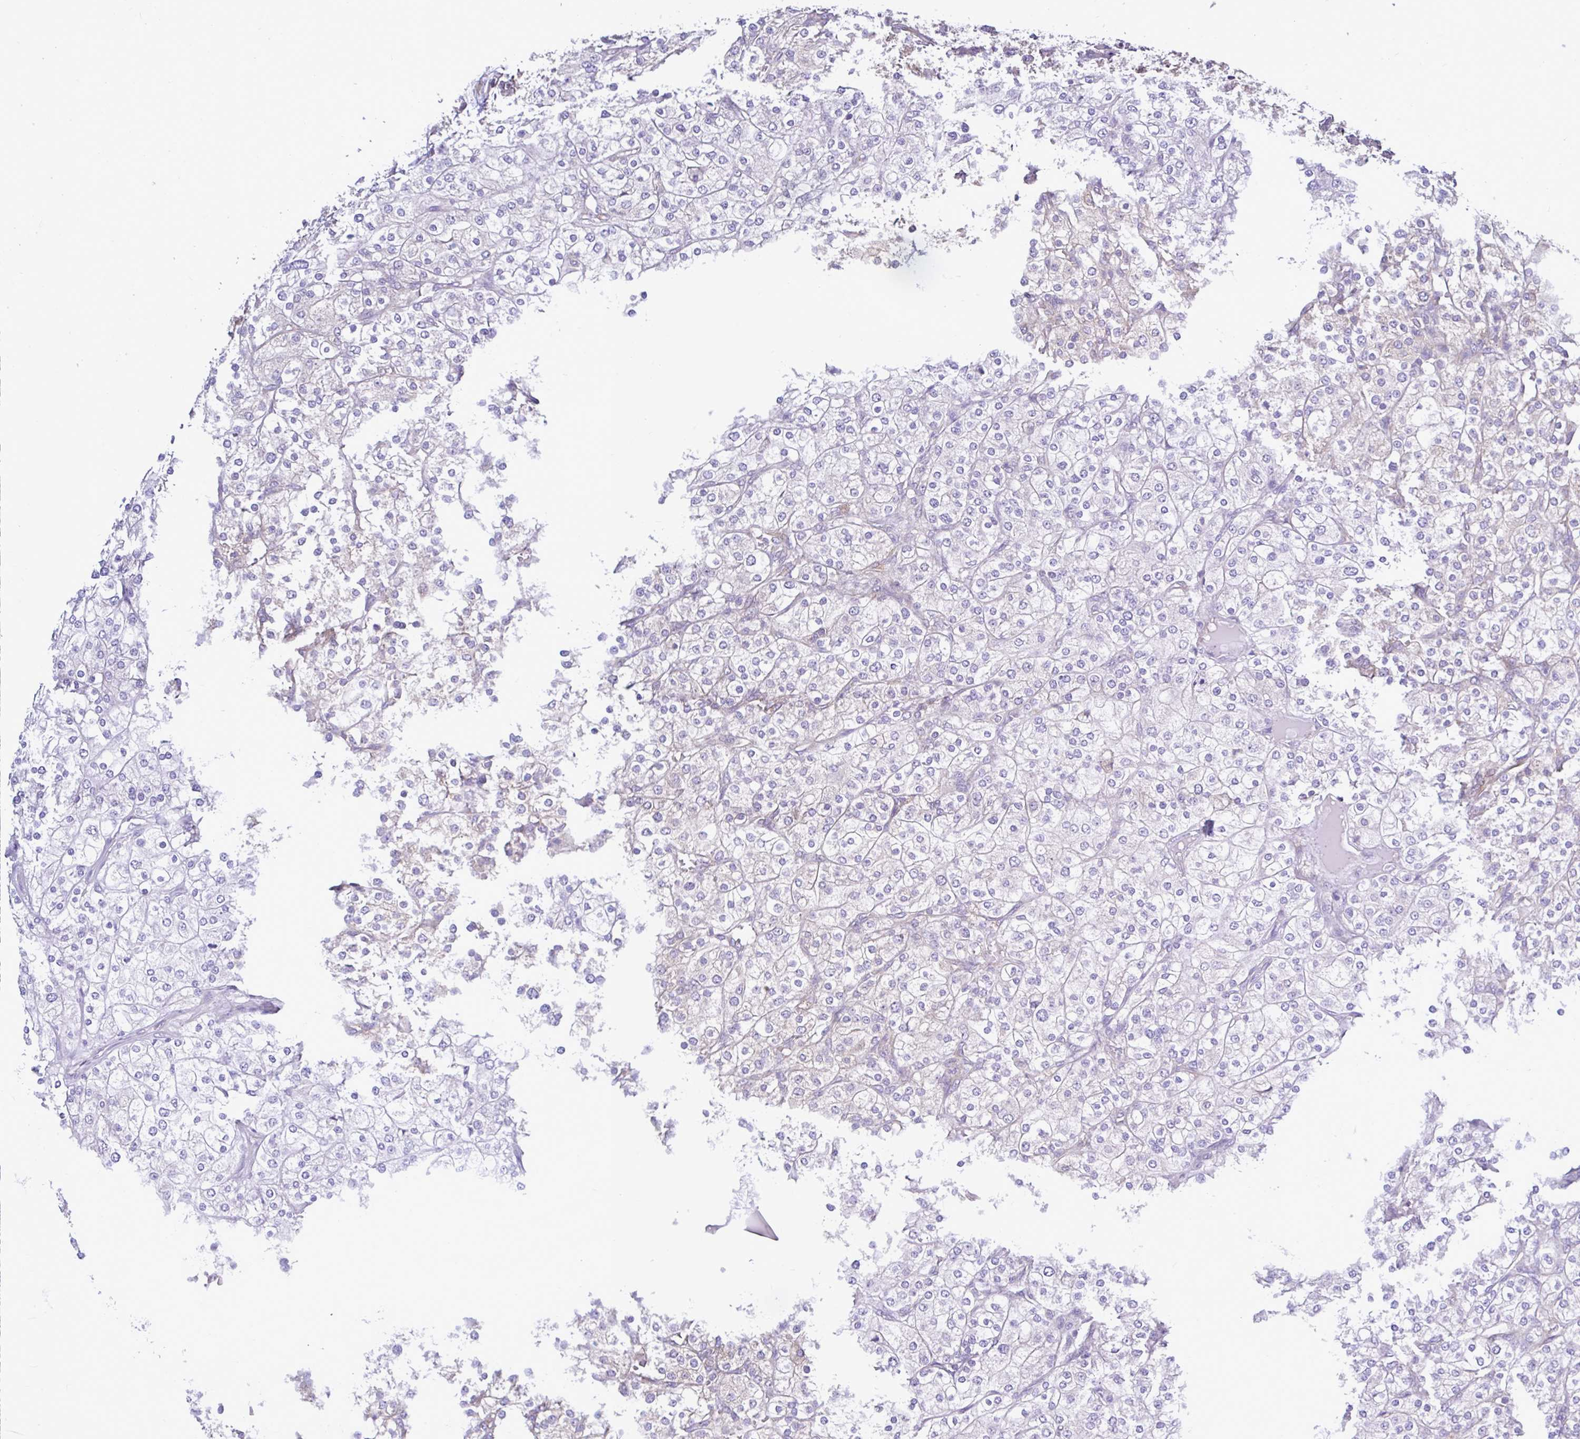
{"staining": {"intensity": "weak", "quantity": "<25%", "location": "cytoplasmic/membranous"}, "tissue": "renal cancer", "cell_type": "Tumor cells", "image_type": "cancer", "snomed": [{"axis": "morphology", "description": "Adenocarcinoma, NOS"}, {"axis": "topography", "description": "Kidney"}], "caption": "This is a histopathology image of immunohistochemistry (IHC) staining of renal adenocarcinoma, which shows no expression in tumor cells.", "gene": "LARS1", "patient": {"sex": "male", "age": 80}}